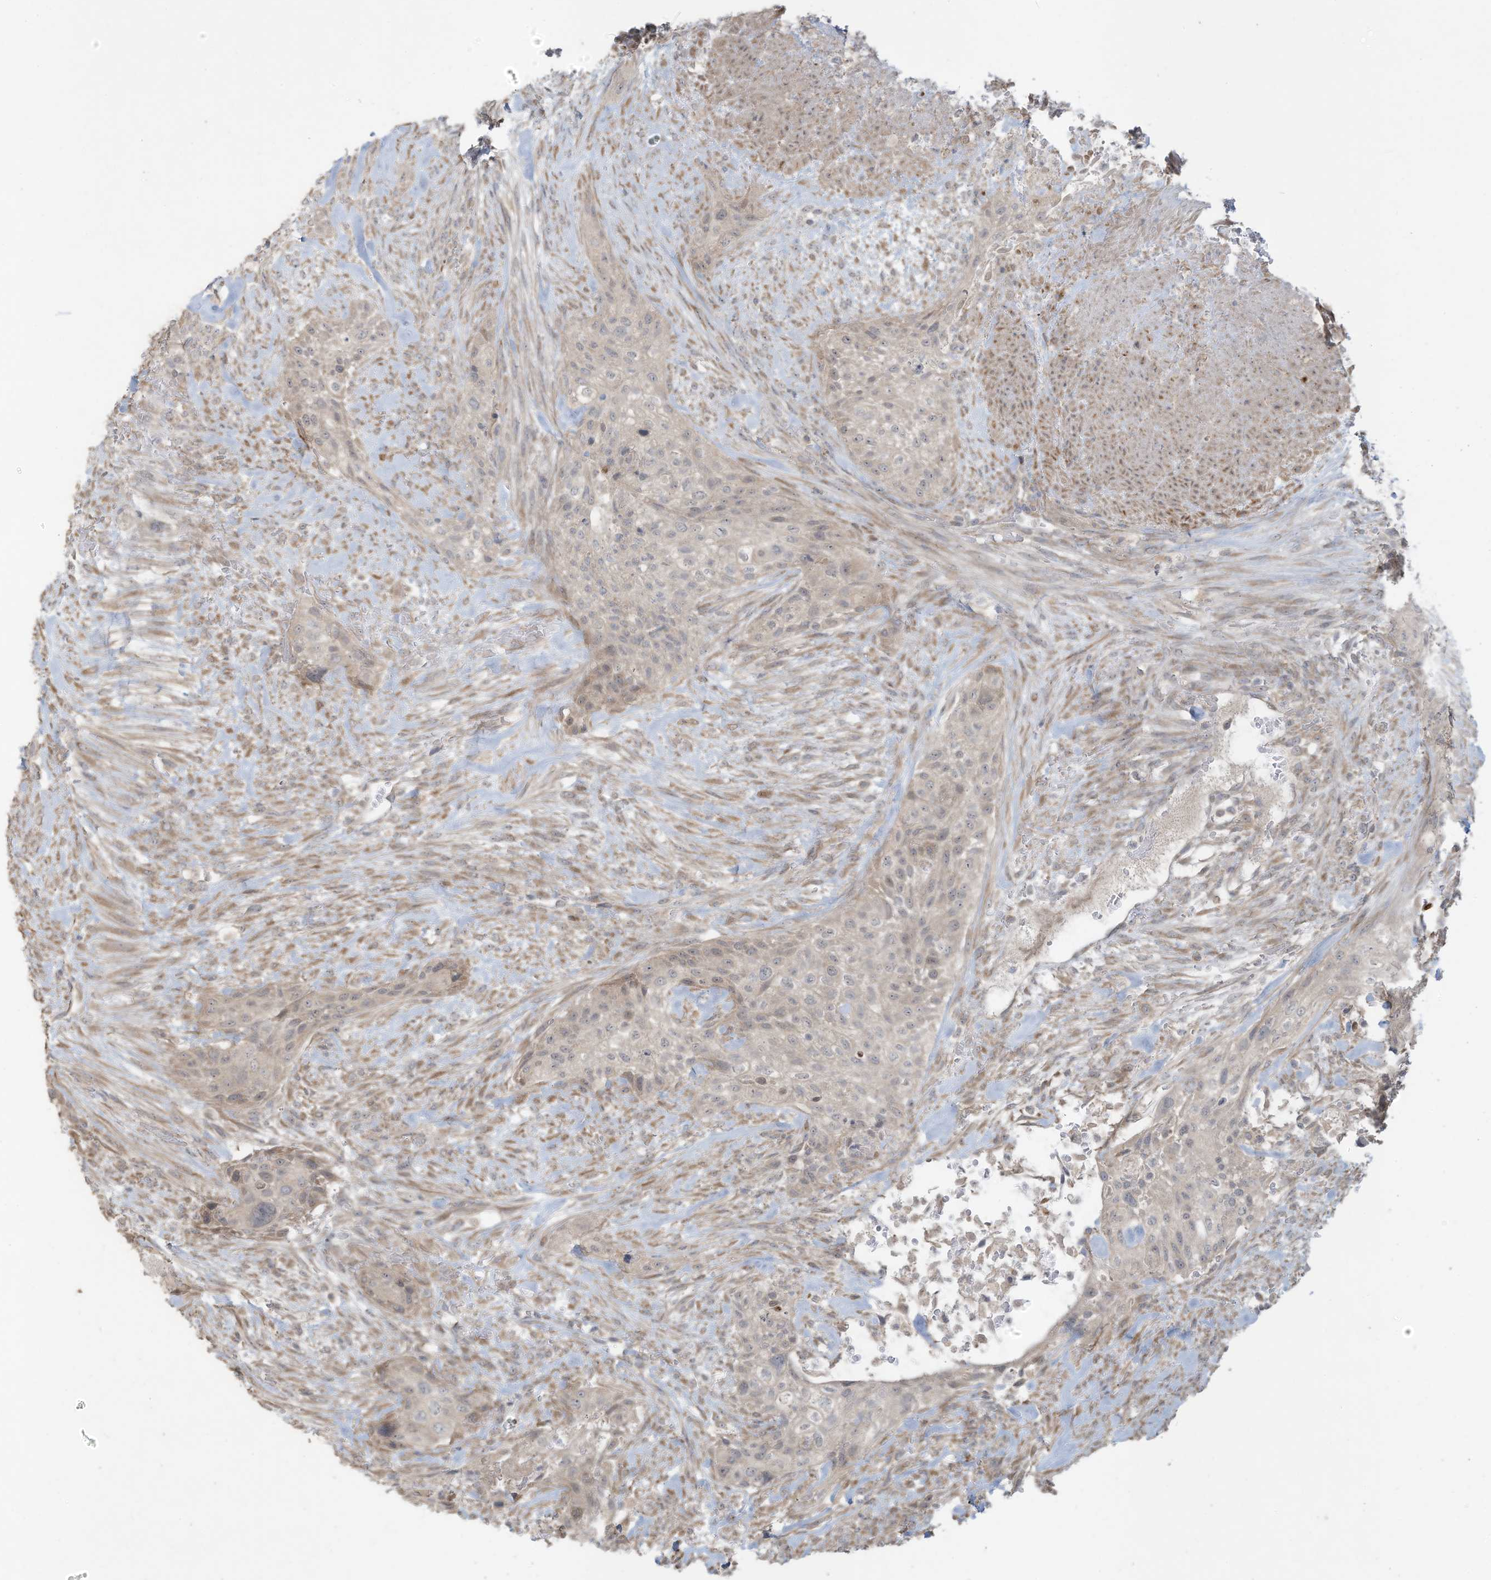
{"staining": {"intensity": "negative", "quantity": "none", "location": "none"}, "tissue": "urothelial cancer", "cell_type": "Tumor cells", "image_type": "cancer", "snomed": [{"axis": "morphology", "description": "Urothelial carcinoma, High grade"}, {"axis": "topography", "description": "Urinary bladder"}], "caption": "This is an immunohistochemistry histopathology image of human urothelial cancer. There is no expression in tumor cells.", "gene": "MAGIX", "patient": {"sex": "male", "age": 35}}